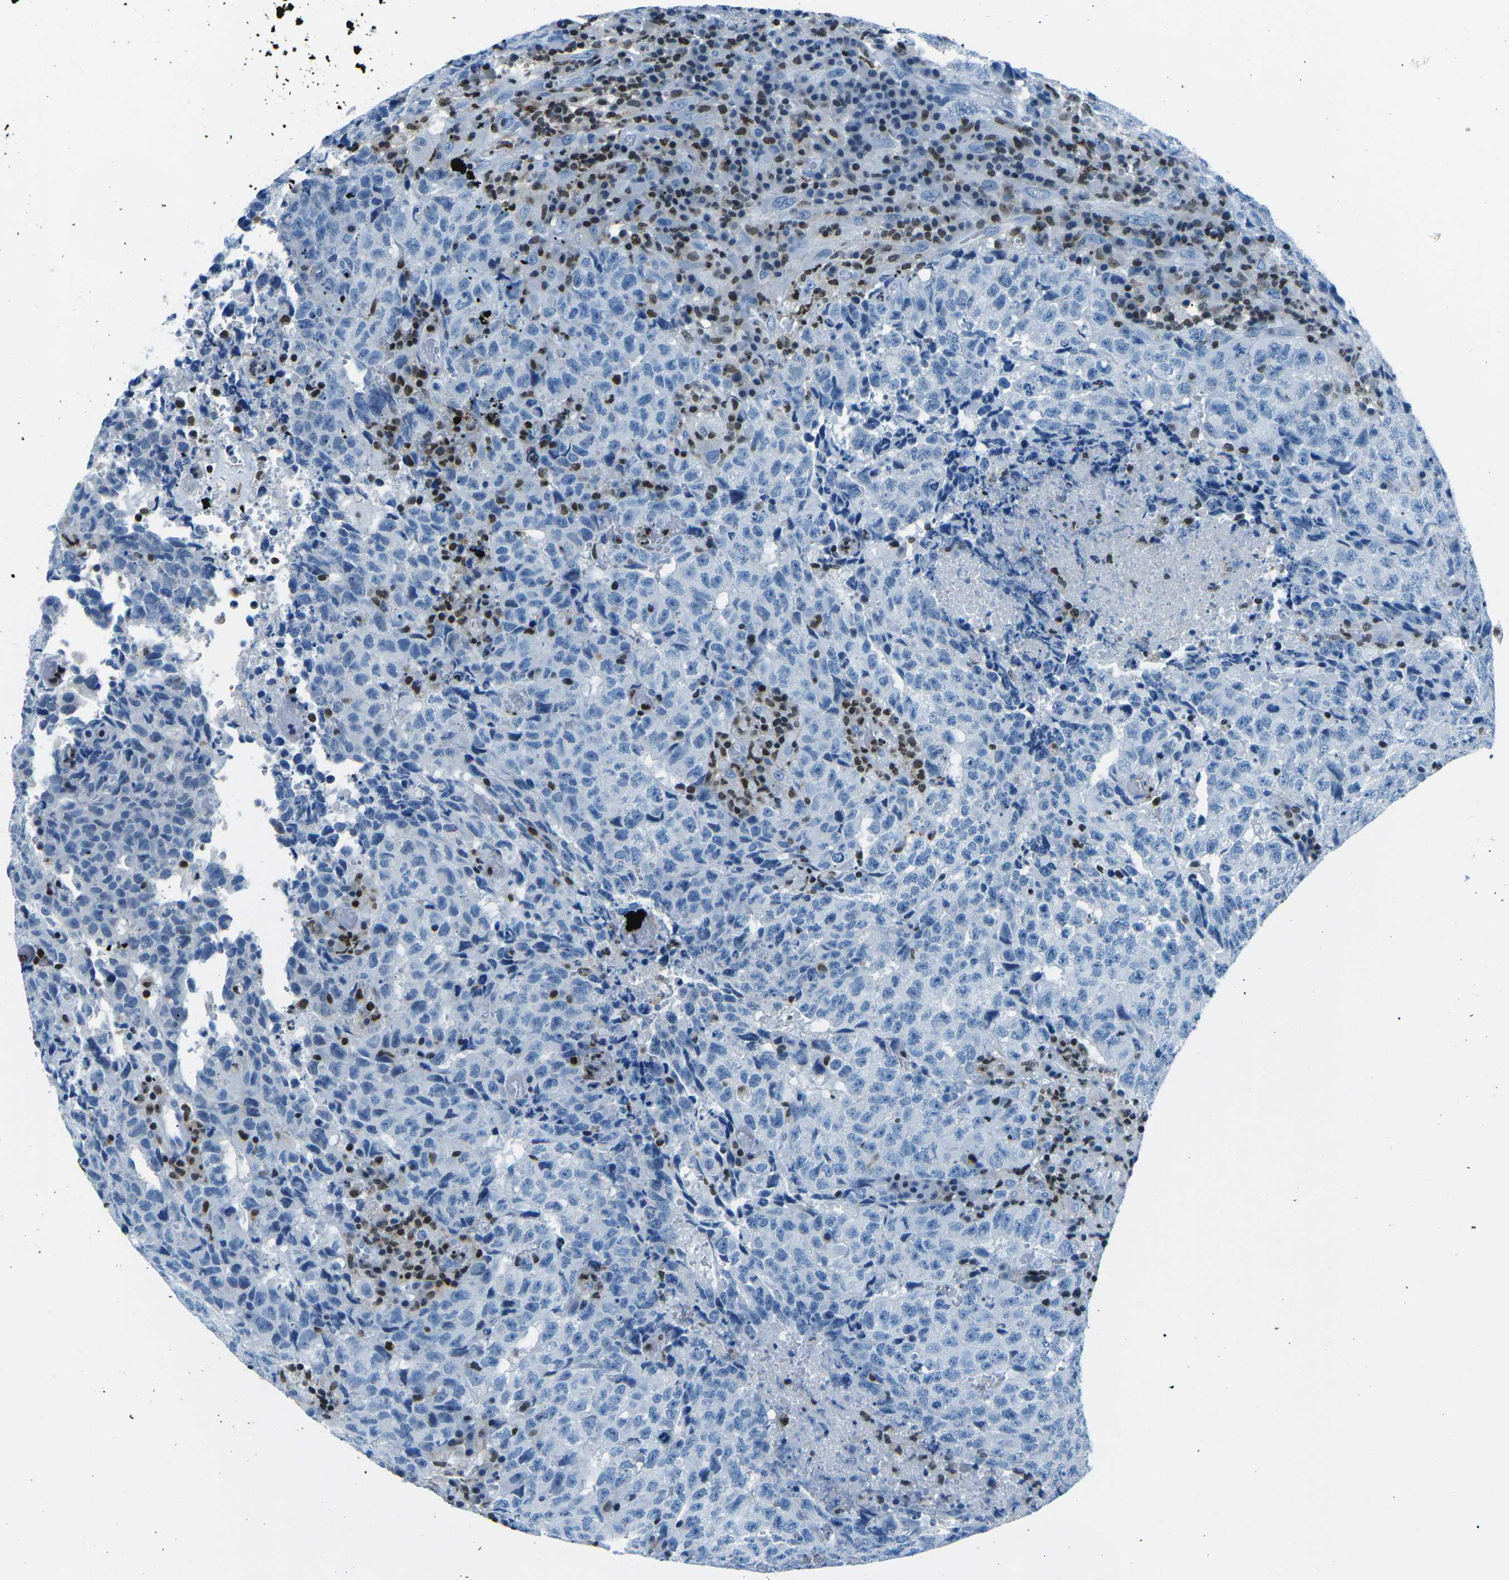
{"staining": {"intensity": "negative", "quantity": "none", "location": "none"}, "tissue": "testis cancer", "cell_type": "Tumor cells", "image_type": "cancer", "snomed": [{"axis": "morphology", "description": "Necrosis, NOS"}, {"axis": "morphology", "description": "Carcinoma, Embryonal, NOS"}, {"axis": "topography", "description": "Testis"}], "caption": "An IHC histopathology image of testis cancer is shown. There is no staining in tumor cells of testis cancer.", "gene": "CELF2", "patient": {"sex": "male", "age": 19}}